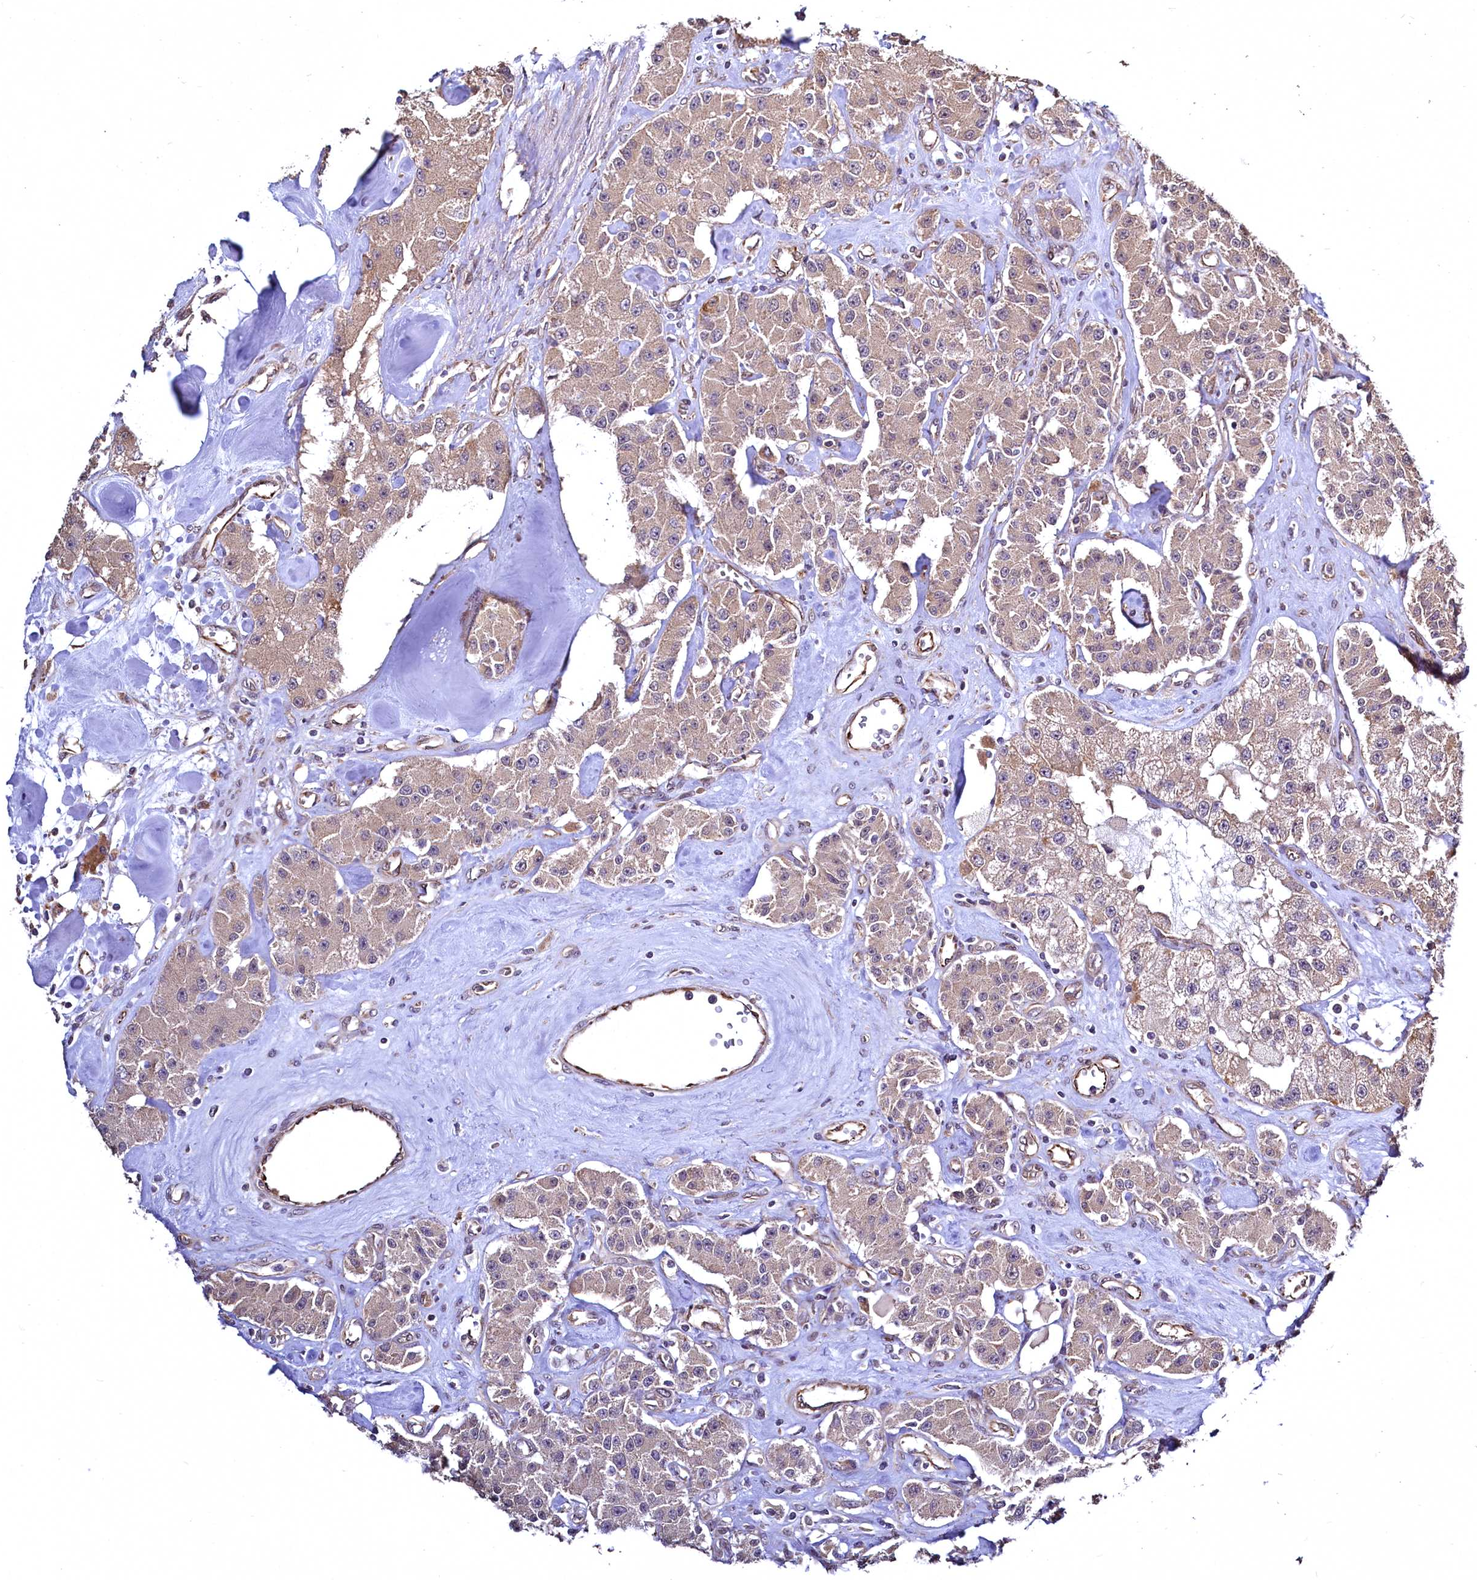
{"staining": {"intensity": "weak", "quantity": "<25%", "location": "cytoplasmic/membranous"}, "tissue": "carcinoid", "cell_type": "Tumor cells", "image_type": "cancer", "snomed": [{"axis": "morphology", "description": "Carcinoid, malignant, NOS"}, {"axis": "topography", "description": "Pancreas"}], "caption": "Protein analysis of carcinoid (malignant) reveals no significant positivity in tumor cells. (Brightfield microscopy of DAB (3,3'-diaminobenzidine) immunohistochemistry at high magnification).", "gene": "TBCEL", "patient": {"sex": "male", "age": 41}}